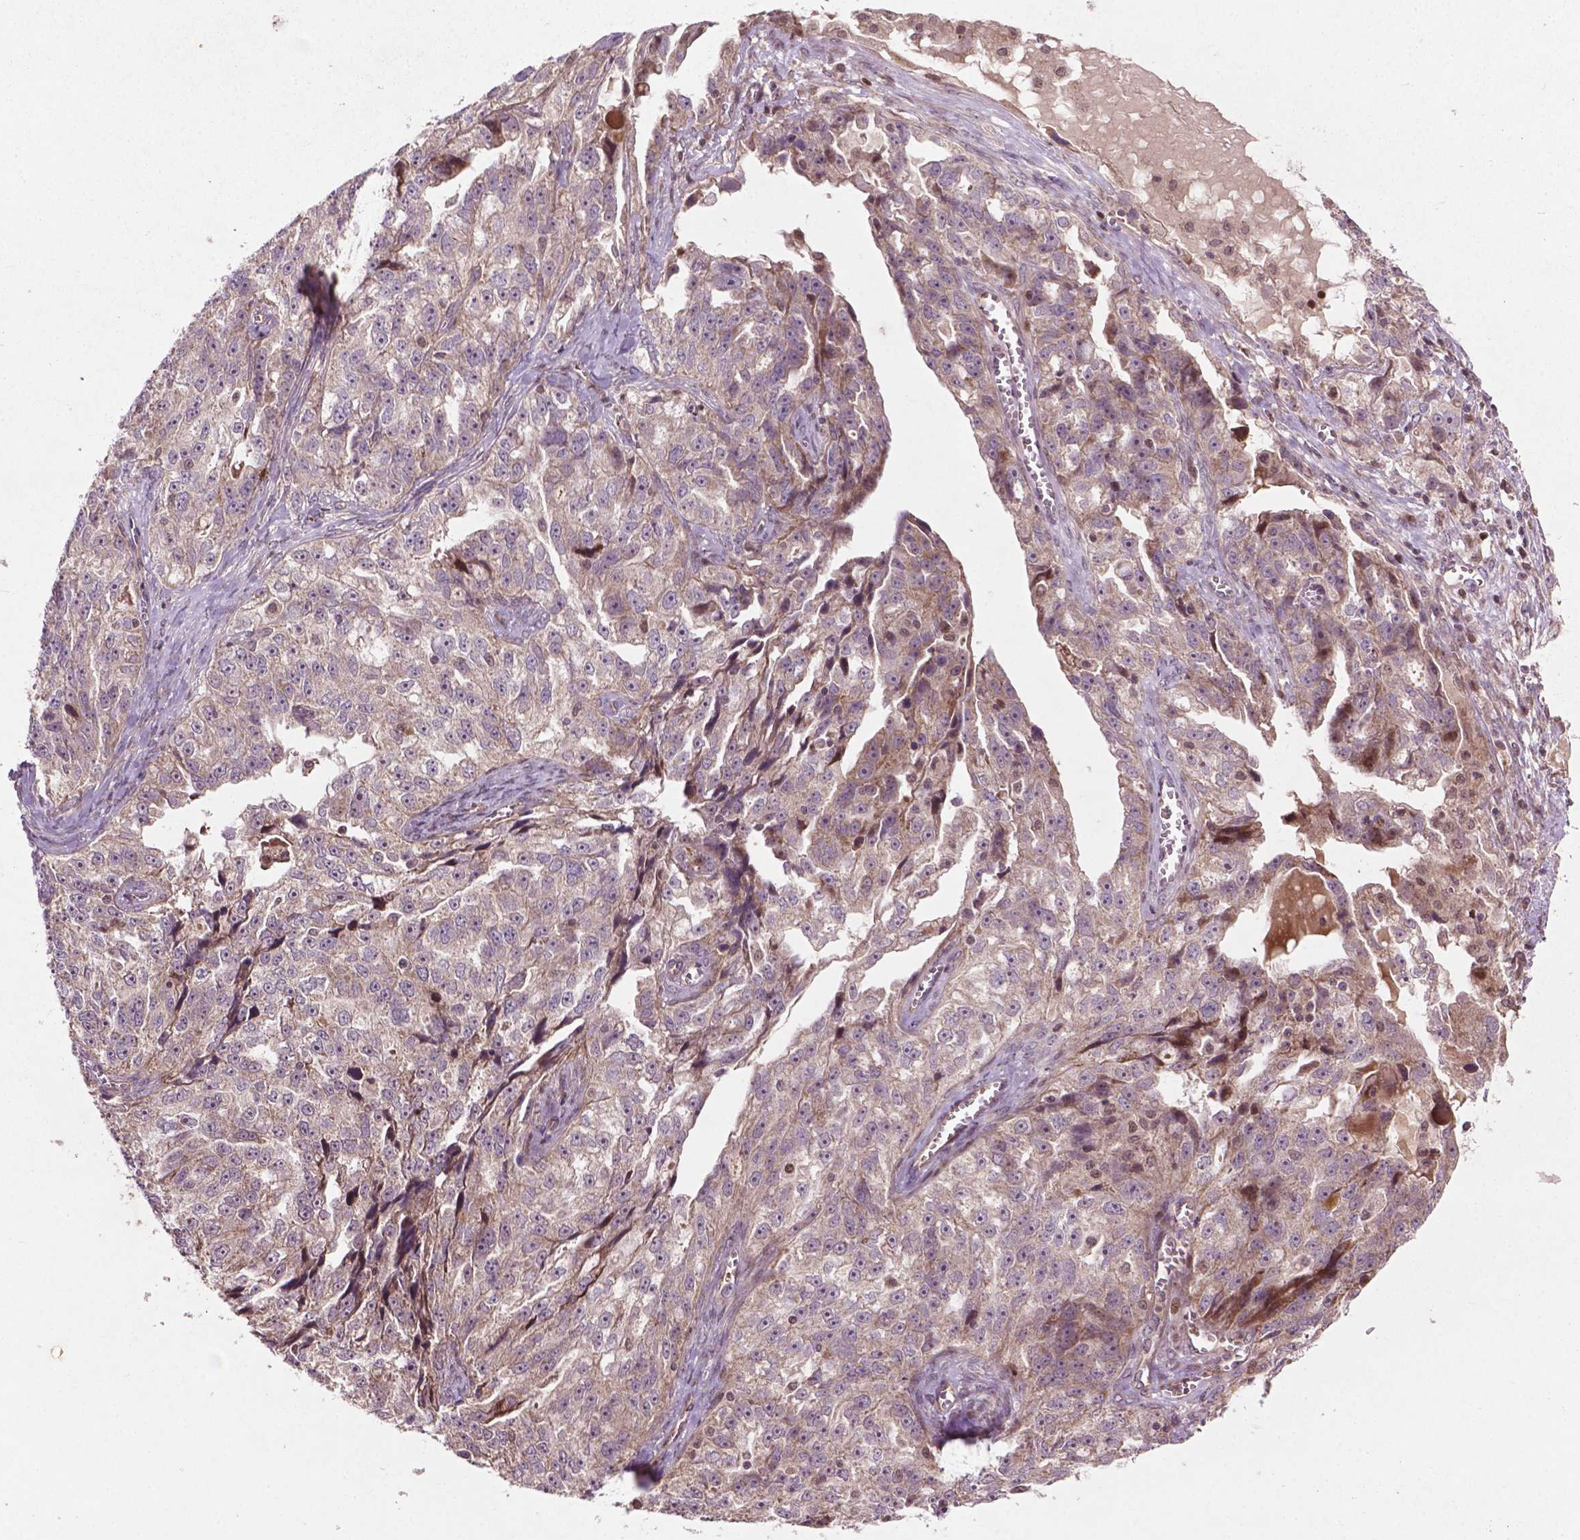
{"staining": {"intensity": "weak", "quantity": "<25%", "location": "cytoplasmic/membranous"}, "tissue": "ovarian cancer", "cell_type": "Tumor cells", "image_type": "cancer", "snomed": [{"axis": "morphology", "description": "Cystadenocarcinoma, serous, NOS"}, {"axis": "topography", "description": "Ovary"}], "caption": "A photomicrograph of ovarian serous cystadenocarcinoma stained for a protein shows no brown staining in tumor cells.", "gene": "B3GALNT2", "patient": {"sex": "female", "age": 51}}